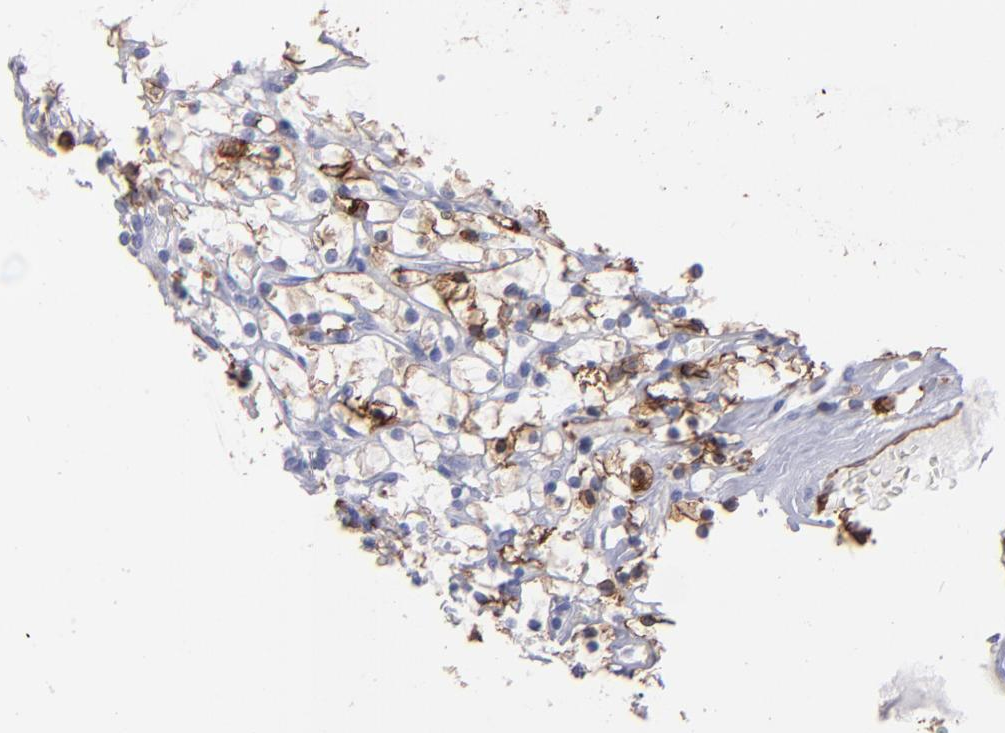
{"staining": {"intensity": "moderate", "quantity": "25%-75%", "location": "cytoplasmic/membranous"}, "tissue": "renal cancer", "cell_type": "Tumor cells", "image_type": "cancer", "snomed": [{"axis": "morphology", "description": "Adenocarcinoma, NOS"}, {"axis": "topography", "description": "Kidney"}], "caption": "Immunohistochemistry (IHC) of adenocarcinoma (renal) reveals medium levels of moderate cytoplasmic/membranous positivity in about 25%-75% of tumor cells.", "gene": "AHNAK2", "patient": {"sex": "female", "age": 73}}